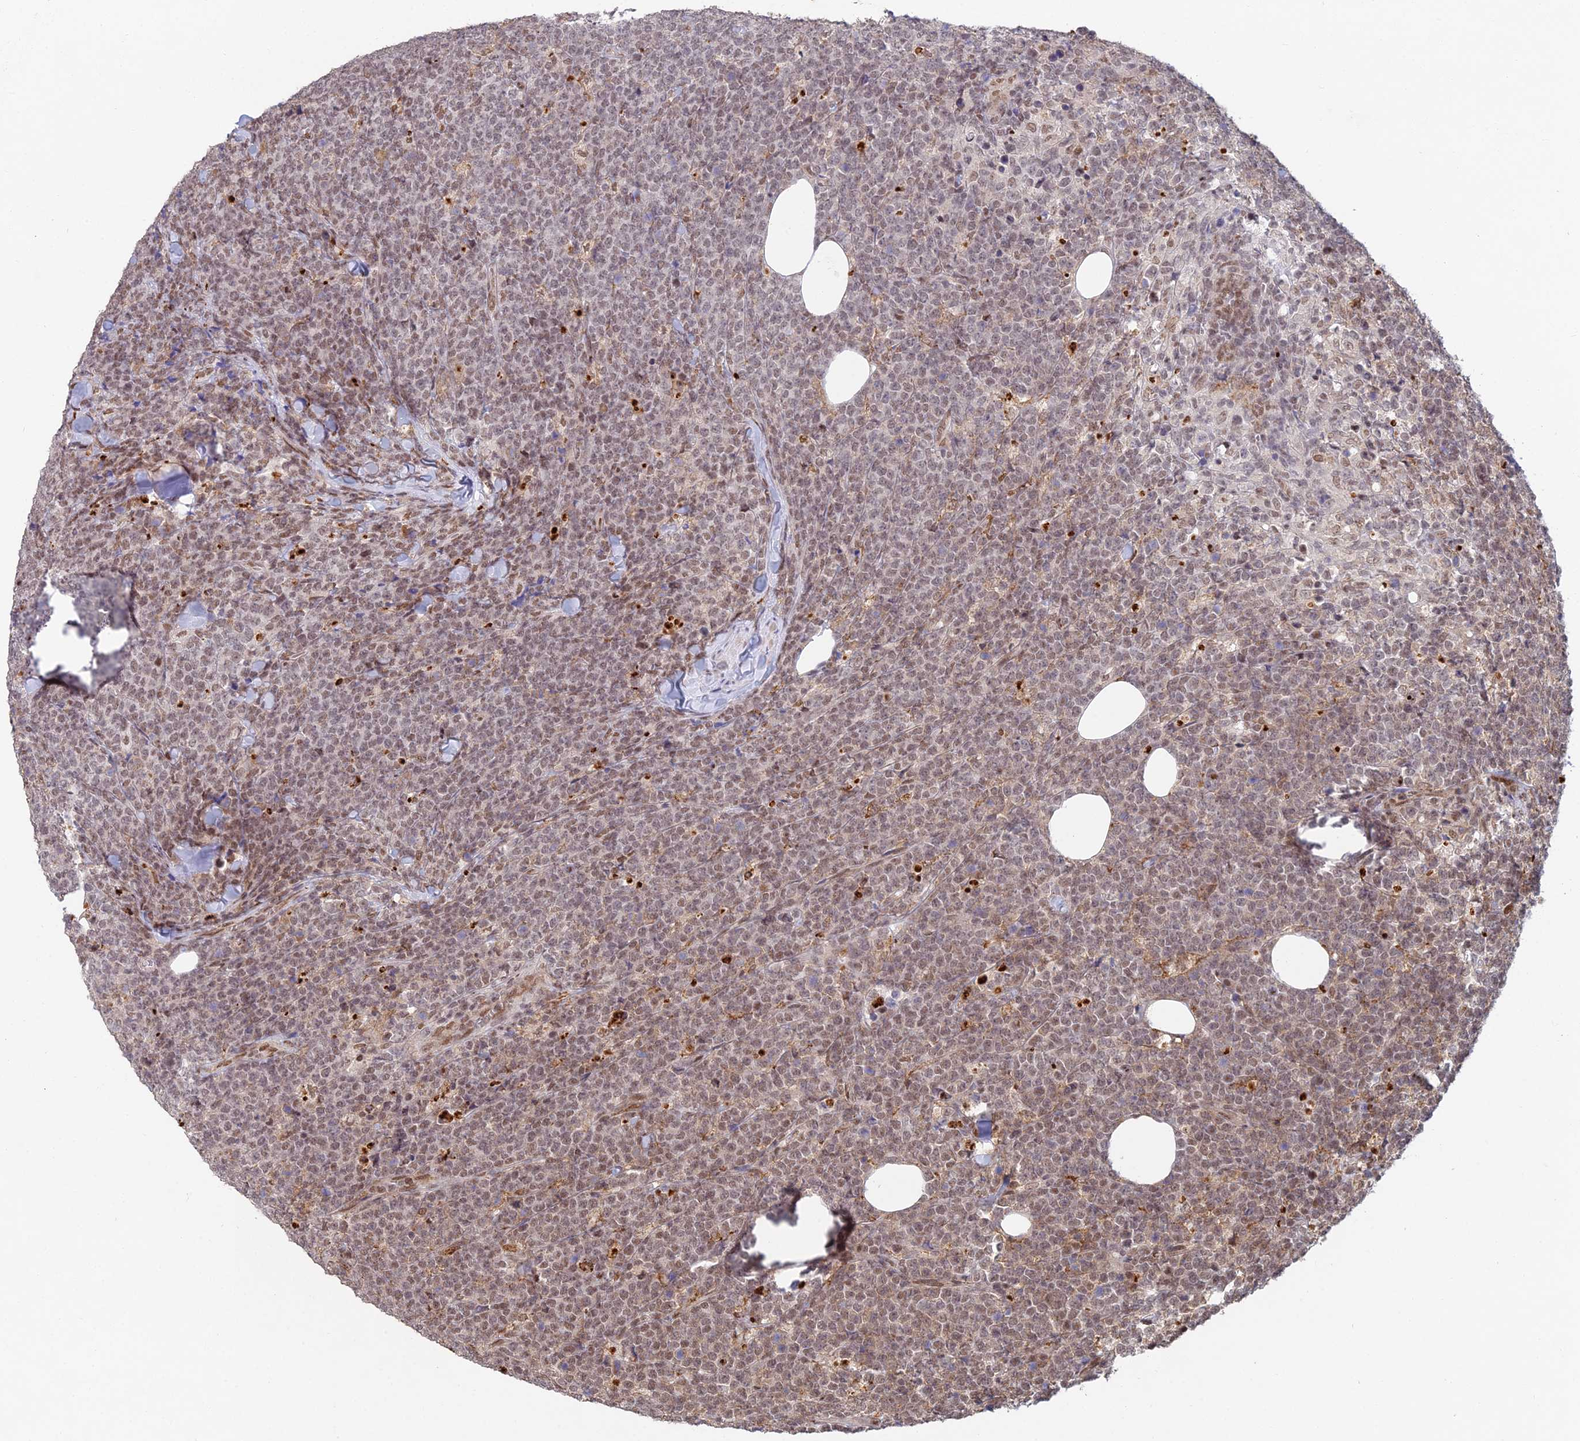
{"staining": {"intensity": "moderate", "quantity": ">75%", "location": "cytoplasmic/membranous,nuclear"}, "tissue": "lymphoma", "cell_type": "Tumor cells", "image_type": "cancer", "snomed": [{"axis": "morphology", "description": "Malignant lymphoma, non-Hodgkin's type, High grade"}, {"axis": "topography", "description": "Small intestine"}], "caption": "IHC staining of lymphoma, which exhibits medium levels of moderate cytoplasmic/membranous and nuclear expression in about >75% of tumor cells indicating moderate cytoplasmic/membranous and nuclear protein expression. The staining was performed using DAB (brown) for protein detection and nuclei were counterstained in hematoxylin (blue).", "gene": "ABHD17A", "patient": {"sex": "male", "age": 8}}